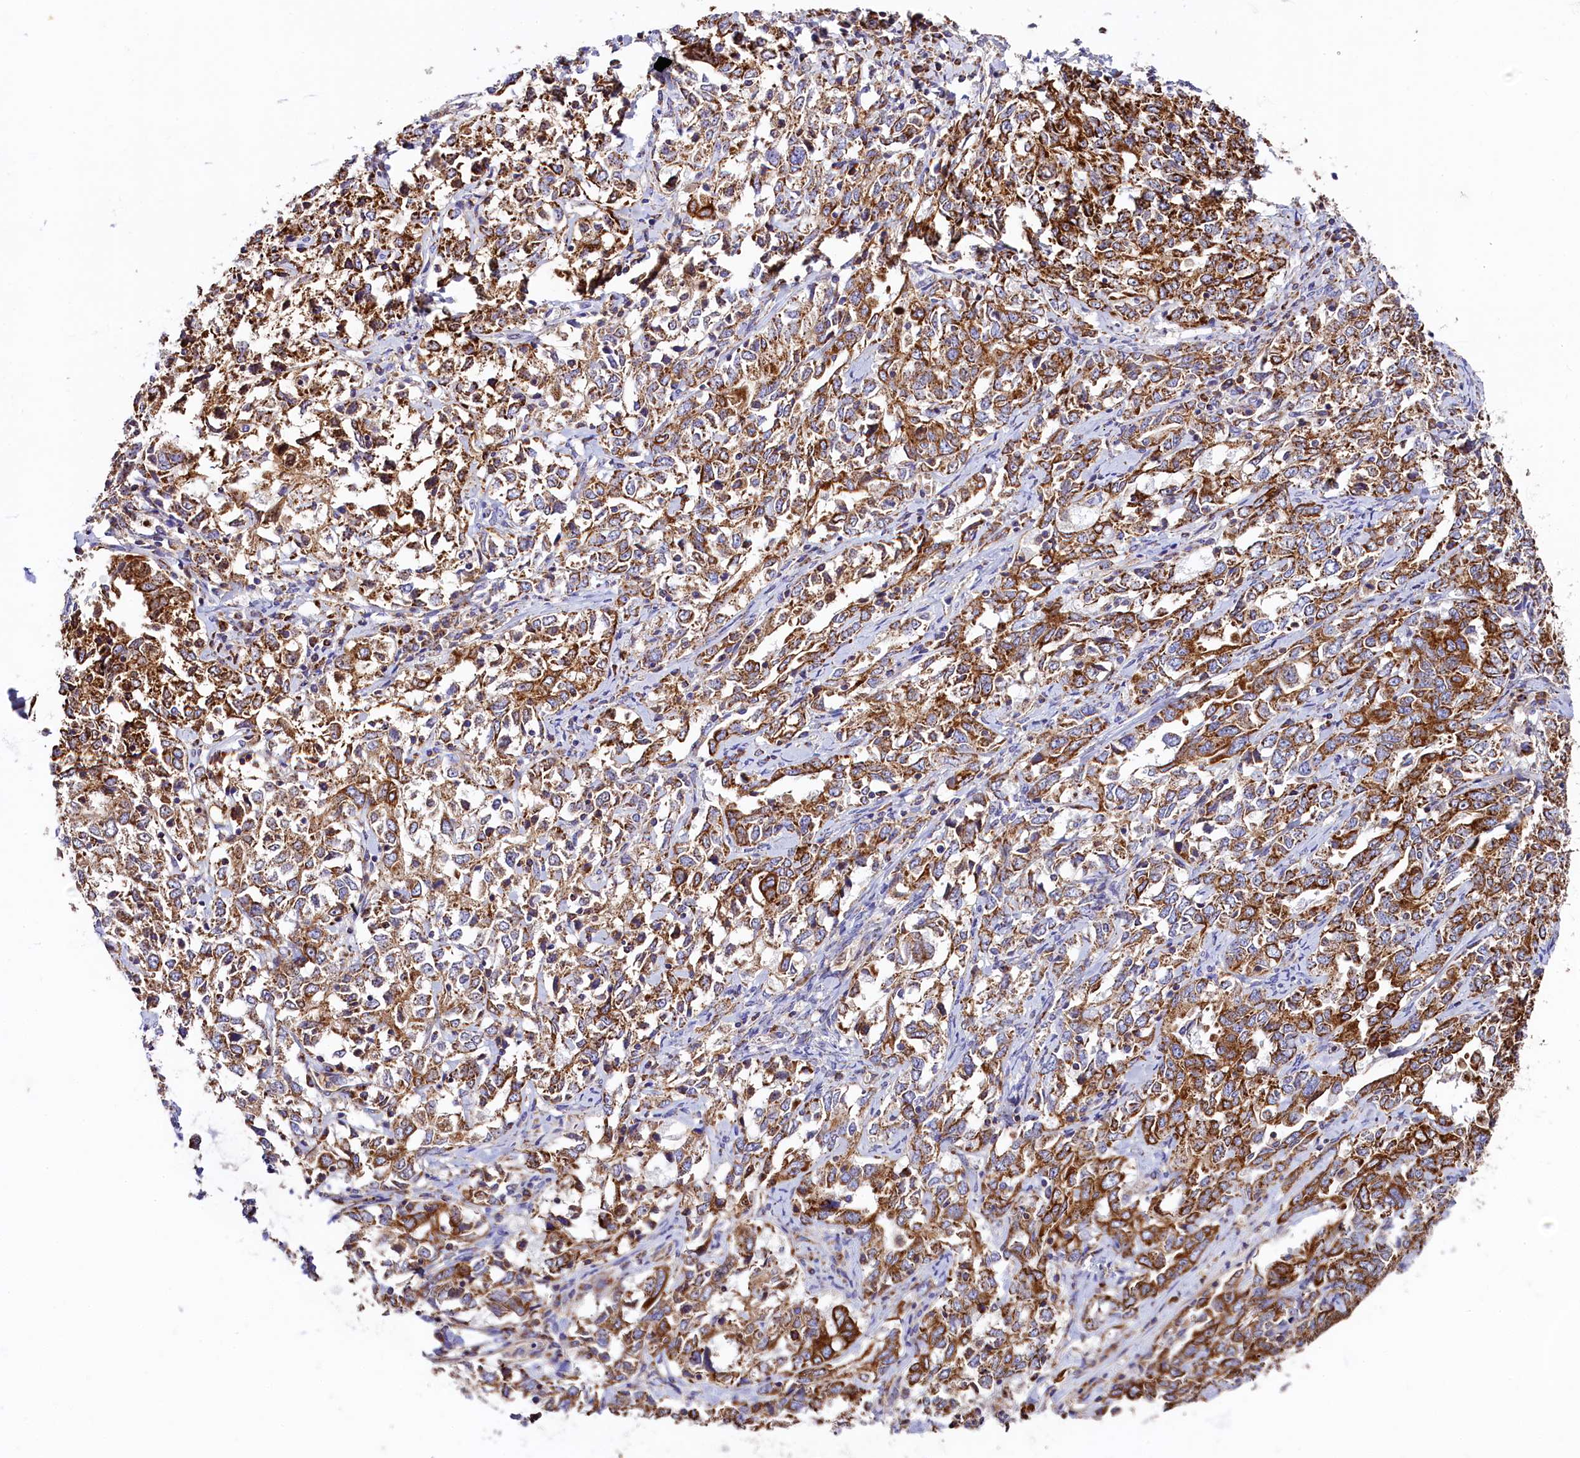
{"staining": {"intensity": "strong", "quantity": ">75%", "location": "cytoplasmic/membranous"}, "tissue": "ovarian cancer", "cell_type": "Tumor cells", "image_type": "cancer", "snomed": [{"axis": "morphology", "description": "Carcinoma, endometroid"}, {"axis": "topography", "description": "Ovary"}], "caption": "Strong cytoplasmic/membranous protein expression is present in about >75% of tumor cells in ovarian cancer.", "gene": "CLYBL", "patient": {"sex": "female", "age": 62}}